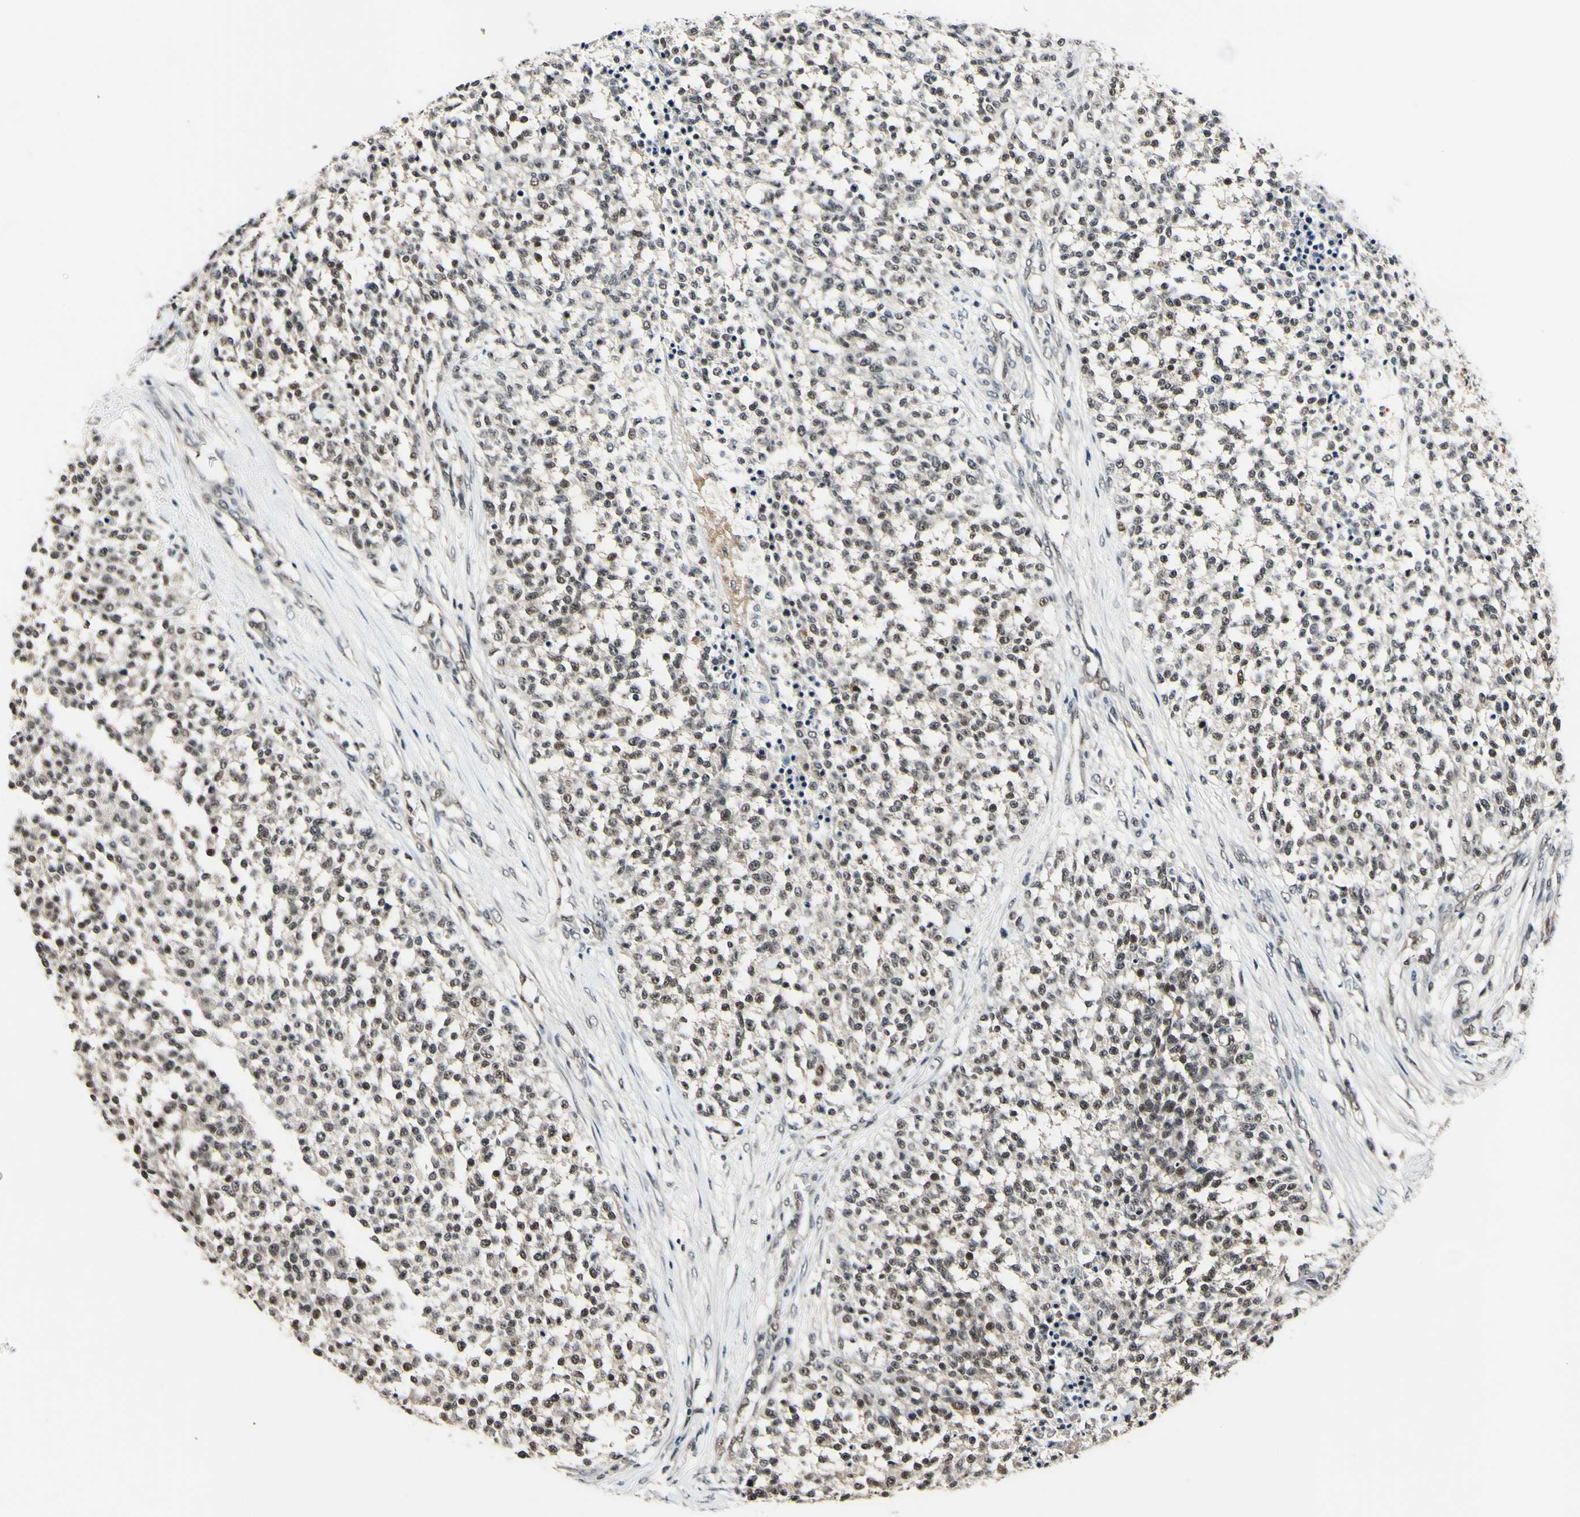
{"staining": {"intensity": "negative", "quantity": "none", "location": "none"}, "tissue": "testis cancer", "cell_type": "Tumor cells", "image_type": "cancer", "snomed": [{"axis": "morphology", "description": "Seminoma, NOS"}, {"axis": "topography", "description": "Testis"}], "caption": "The immunohistochemistry photomicrograph has no significant positivity in tumor cells of seminoma (testis) tissue.", "gene": "PSMD10", "patient": {"sex": "male", "age": 59}}